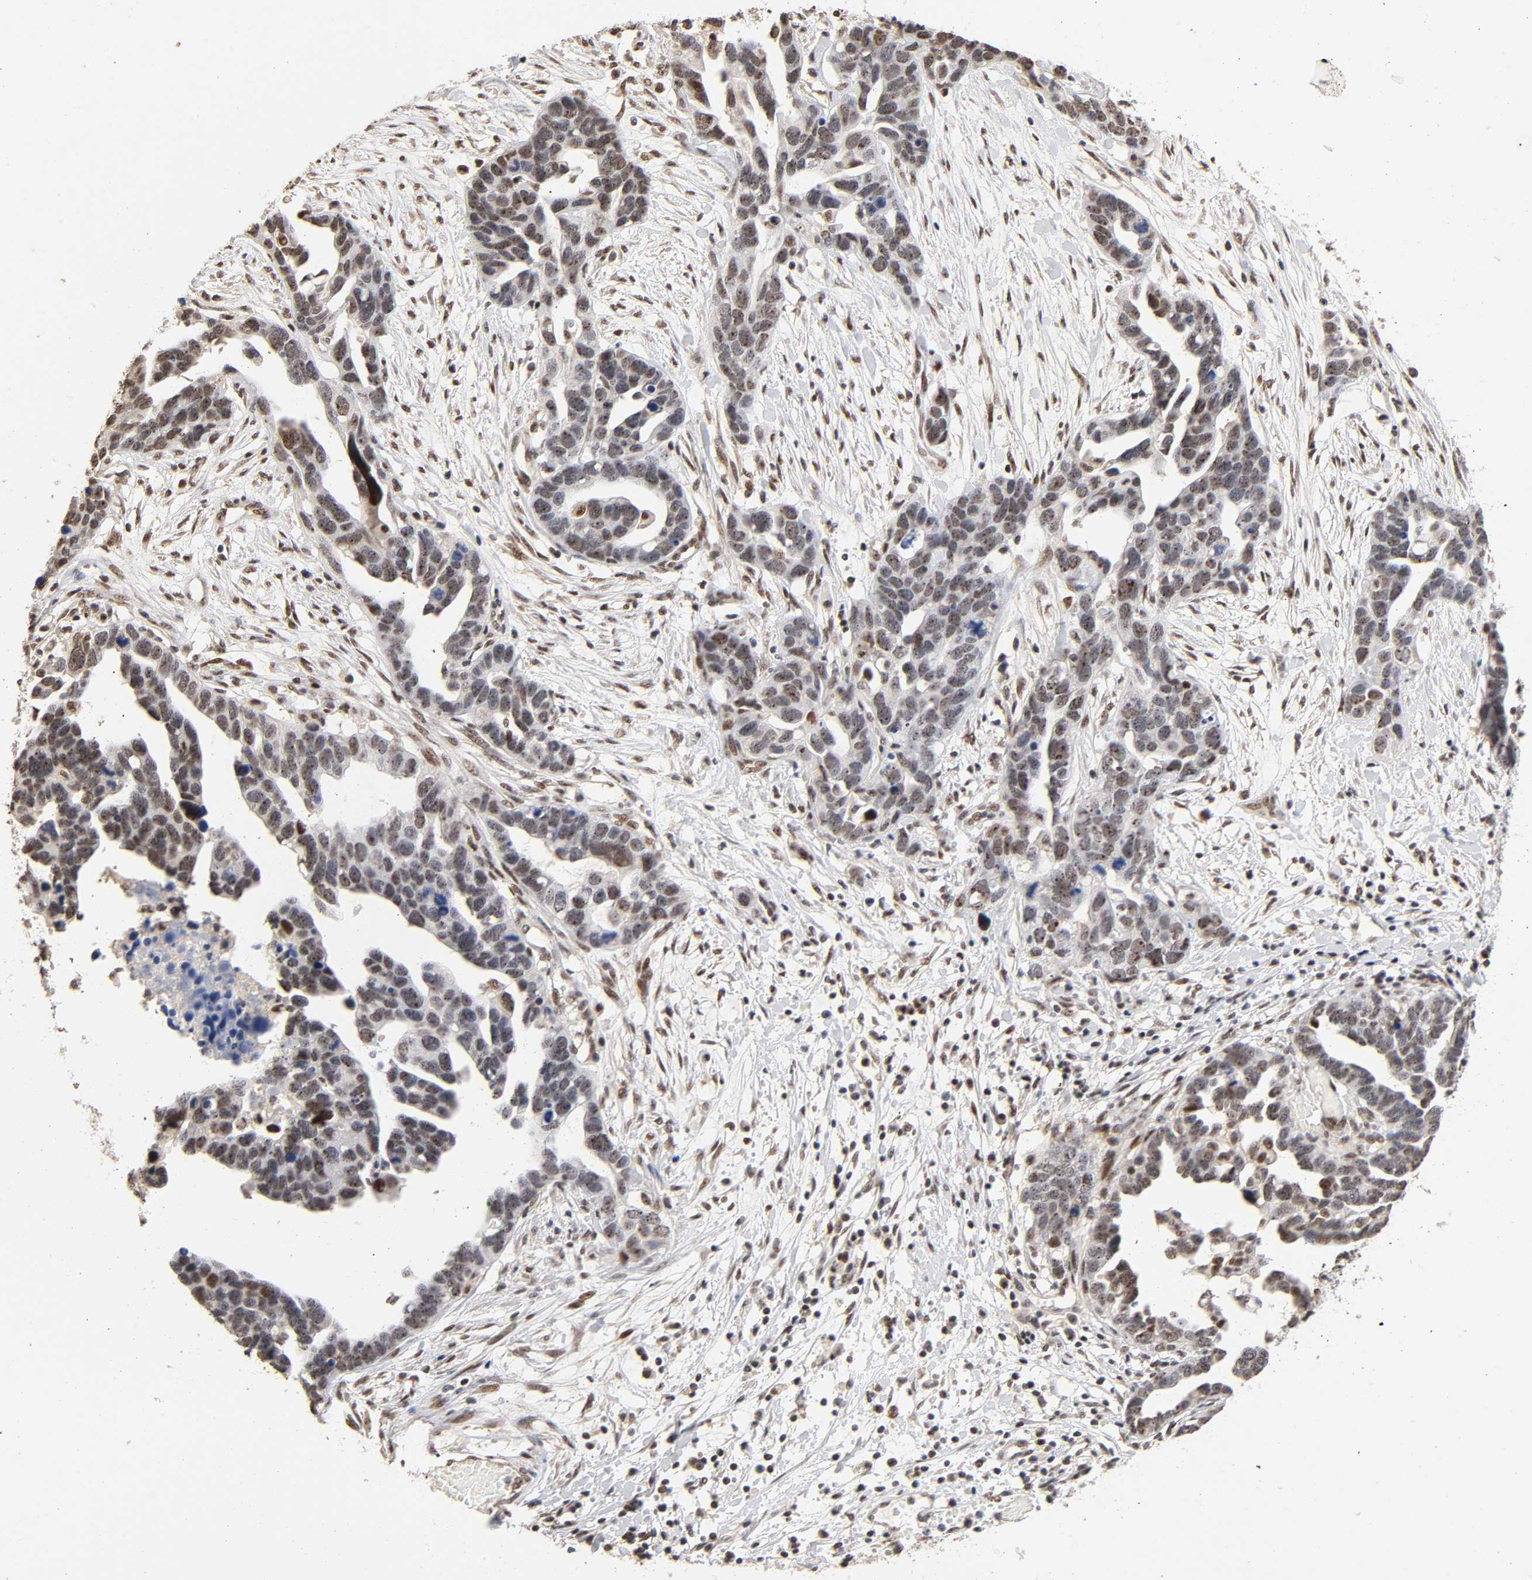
{"staining": {"intensity": "moderate", "quantity": ">75%", "location": "cytoplasmic/membranous,nuclear"}, "tissue": "ovarian cancer", "cell_type": "Tumor cells", "image_type": "cancer", "snomed": [{"axis": "morphology", "description": "Cystadenocarcinoma, serous, NOS"}, {"axis": "topography", "description": "Ovary"}], "caption": "Protein expression analysis of ovarian cancer exhibits moderate cytoplasmic/membranous and nuclear expression in about >75% of tumor cells.", "gene": "TP53RK", "patient": {"sex": "female", "age": 54}}